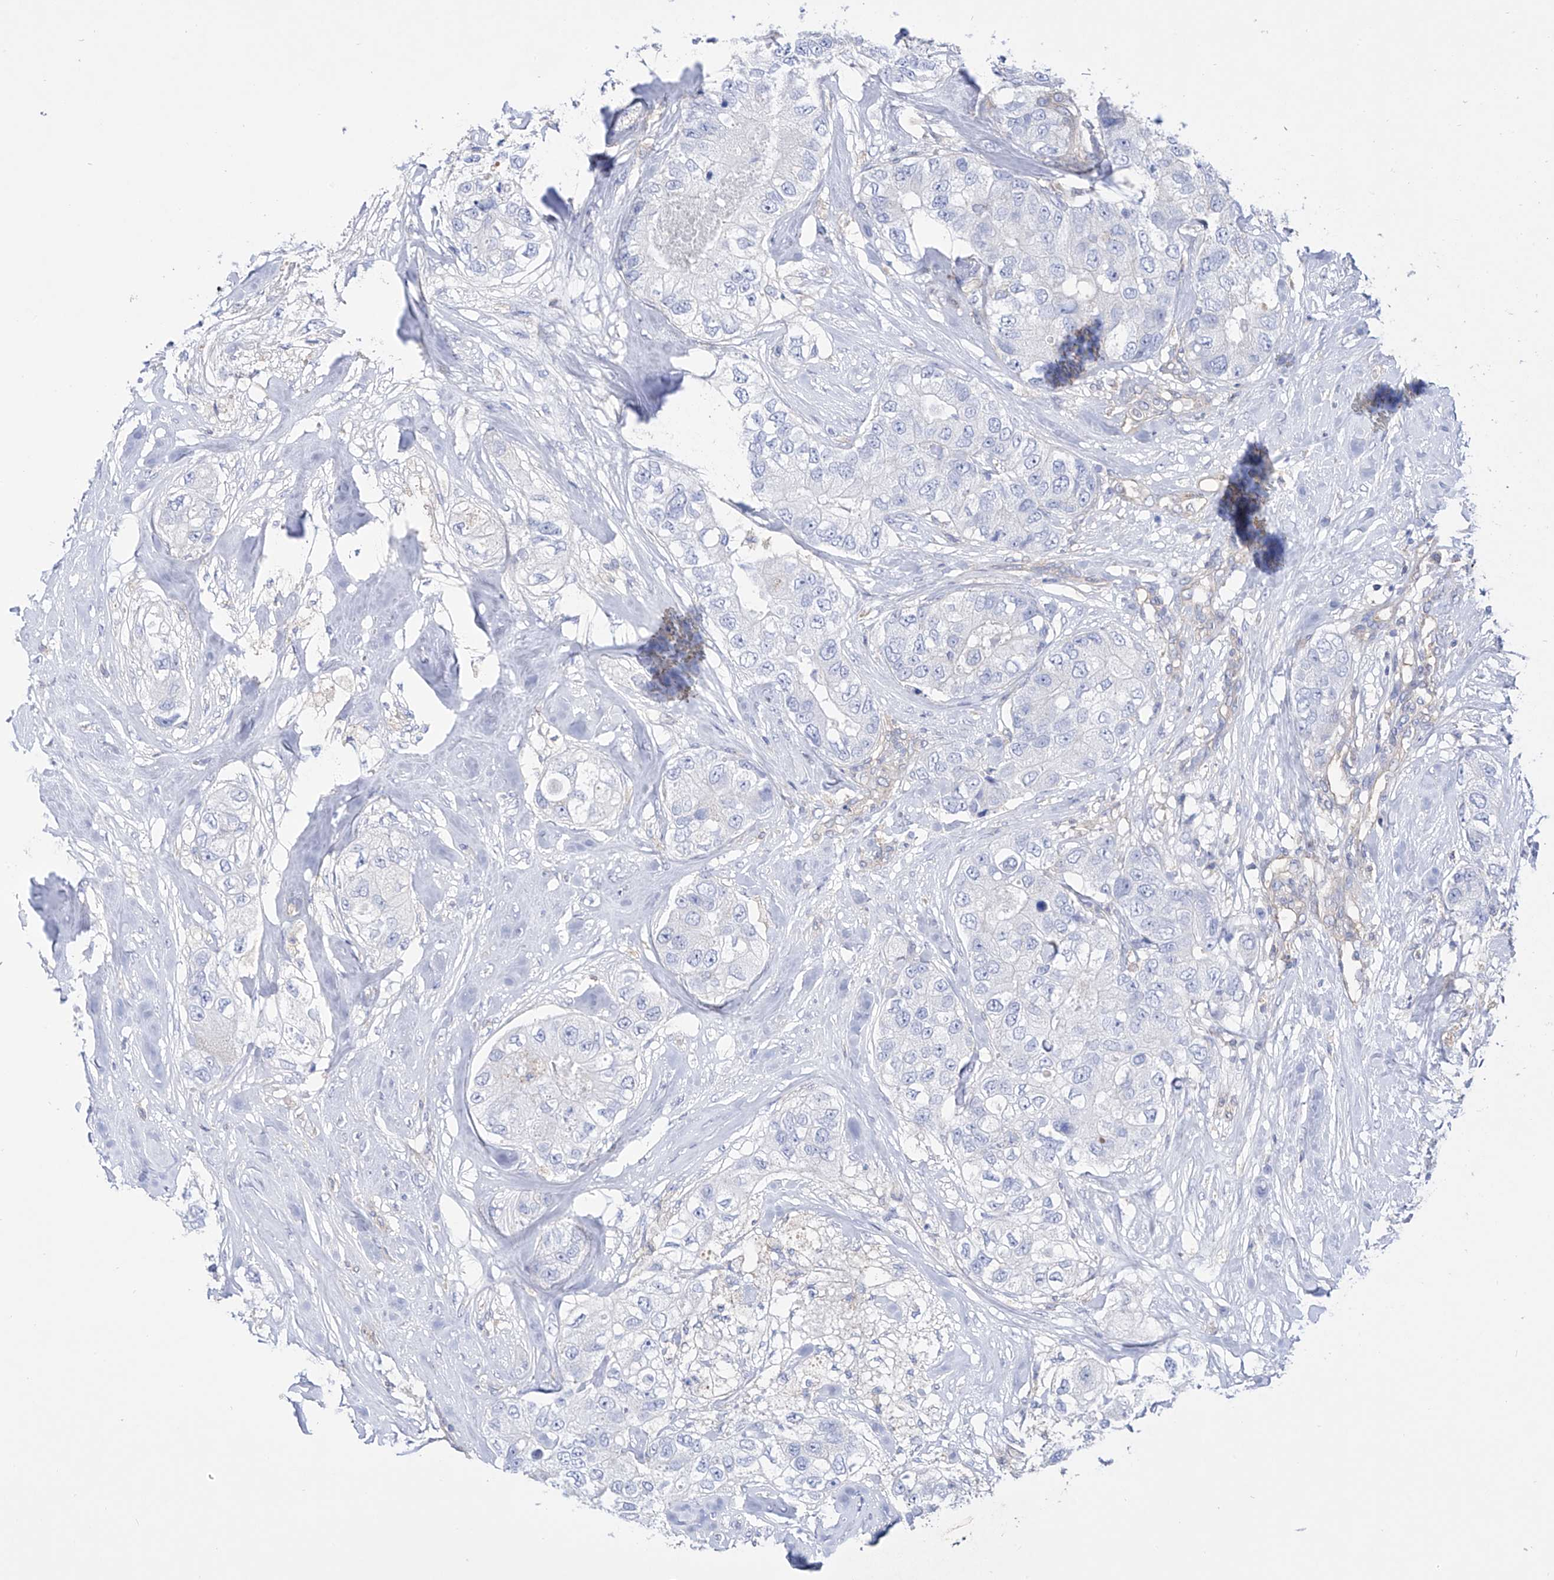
{"staining": {"intensity": "negative", "quantity": "none", "location": "none"}, "tissue": "breast cancer", "cell_type": "Tumor cells", "image_type": "cancer", "snomed": [{"axis": "morphology", "description": "Duct carcinoma"}, {"axis": "topography", "description": "Breast"}], "caption": "The image reveals no staining of tumor cells in breast cancer (intraductal carcinoma).", "gene": "ZNF653", "patient": {"sex": "female", "age": 62}}